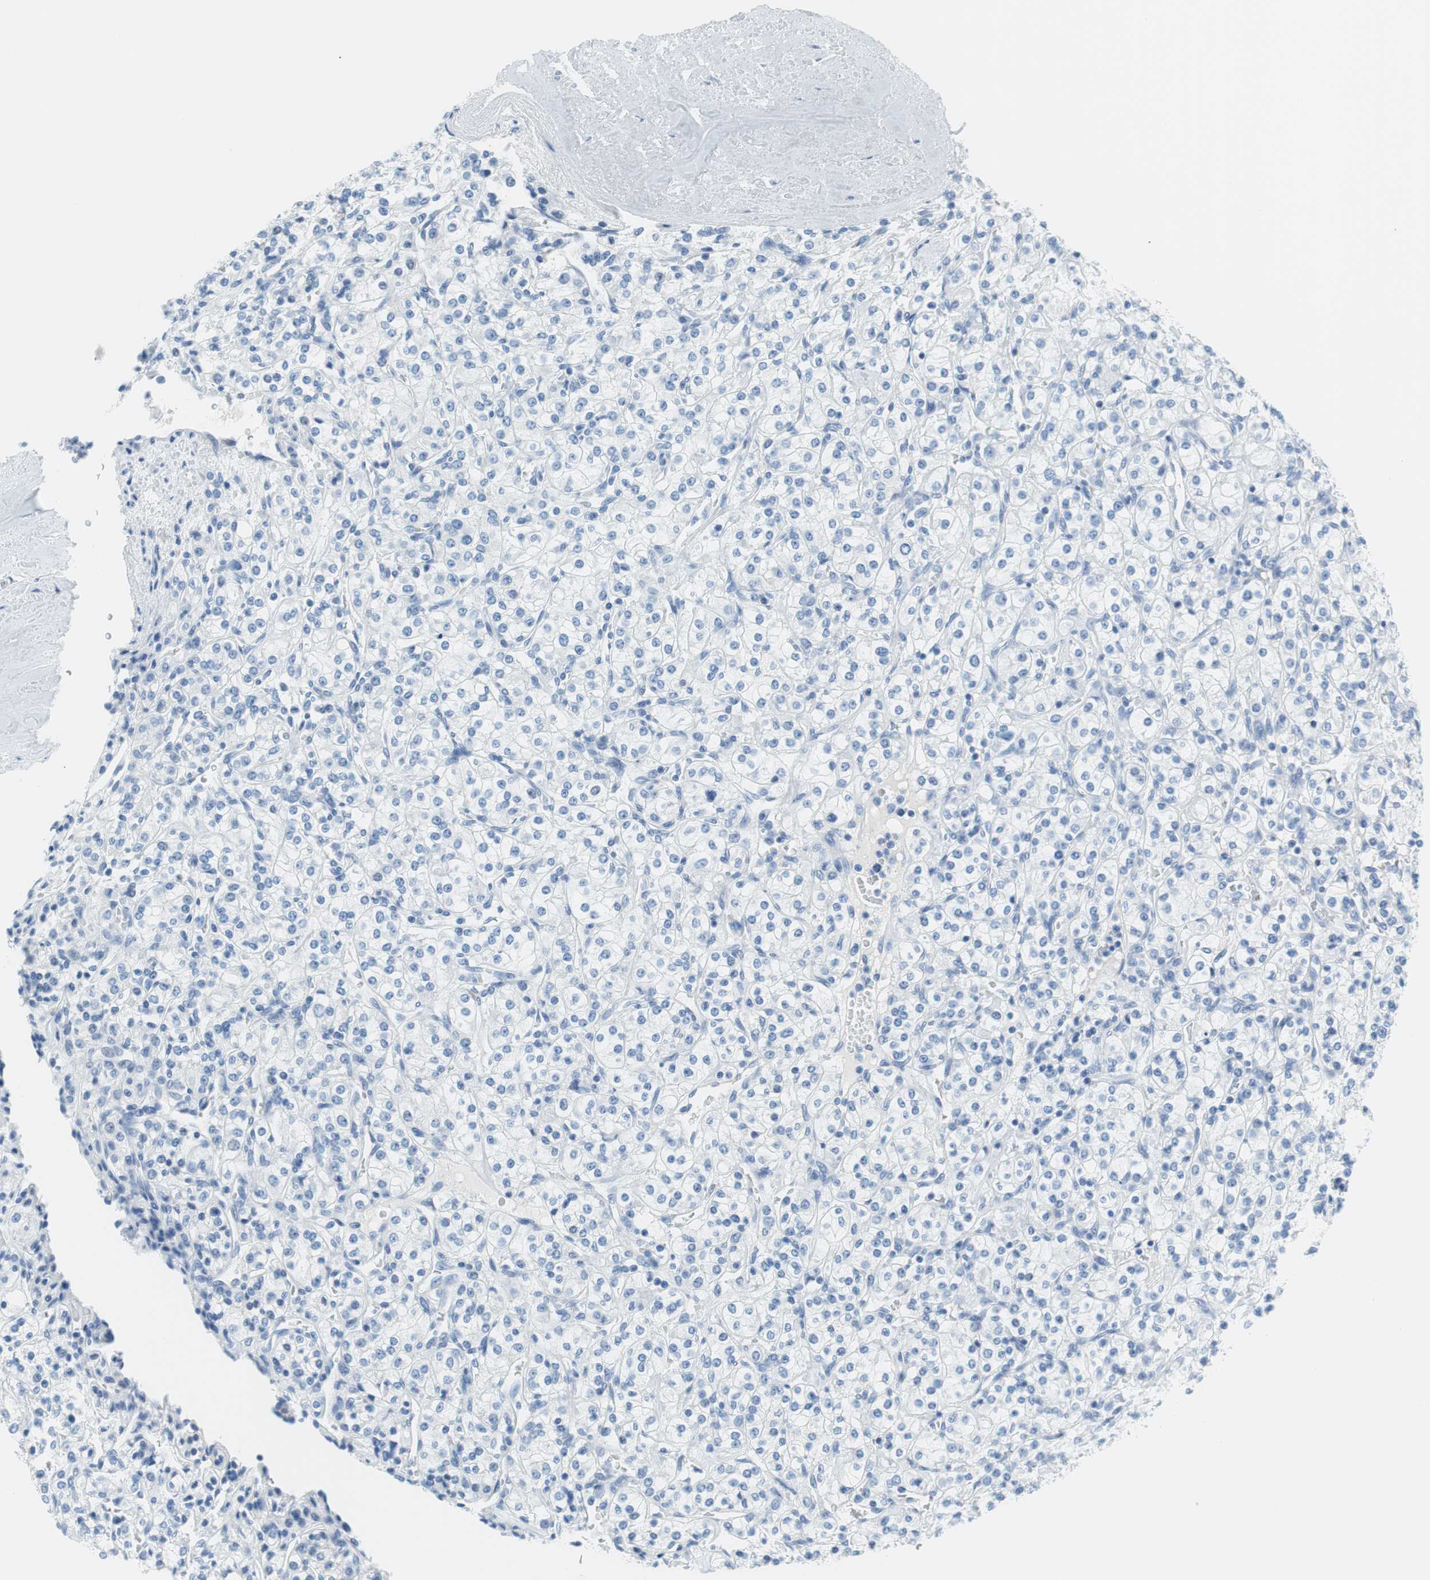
{"staining": {"intensity": "negative", "quantity": "none", "location": "none"}, "tissue": "renal cancer", "cell_type": "Tumor cells", "image_type": "cancer", "snomed": [{"axis": "morphology", "description": "Adenocarcinoma, NOS"}, {"axis": "topography", "description": "Kidney"}], "caption": "Adenocarcinoma (renal) was stained to show a protein in brown. There is no significant positivity in tumor cells.", "gene": "MYH1", "patient": {"sex": "male", "age": 77}}